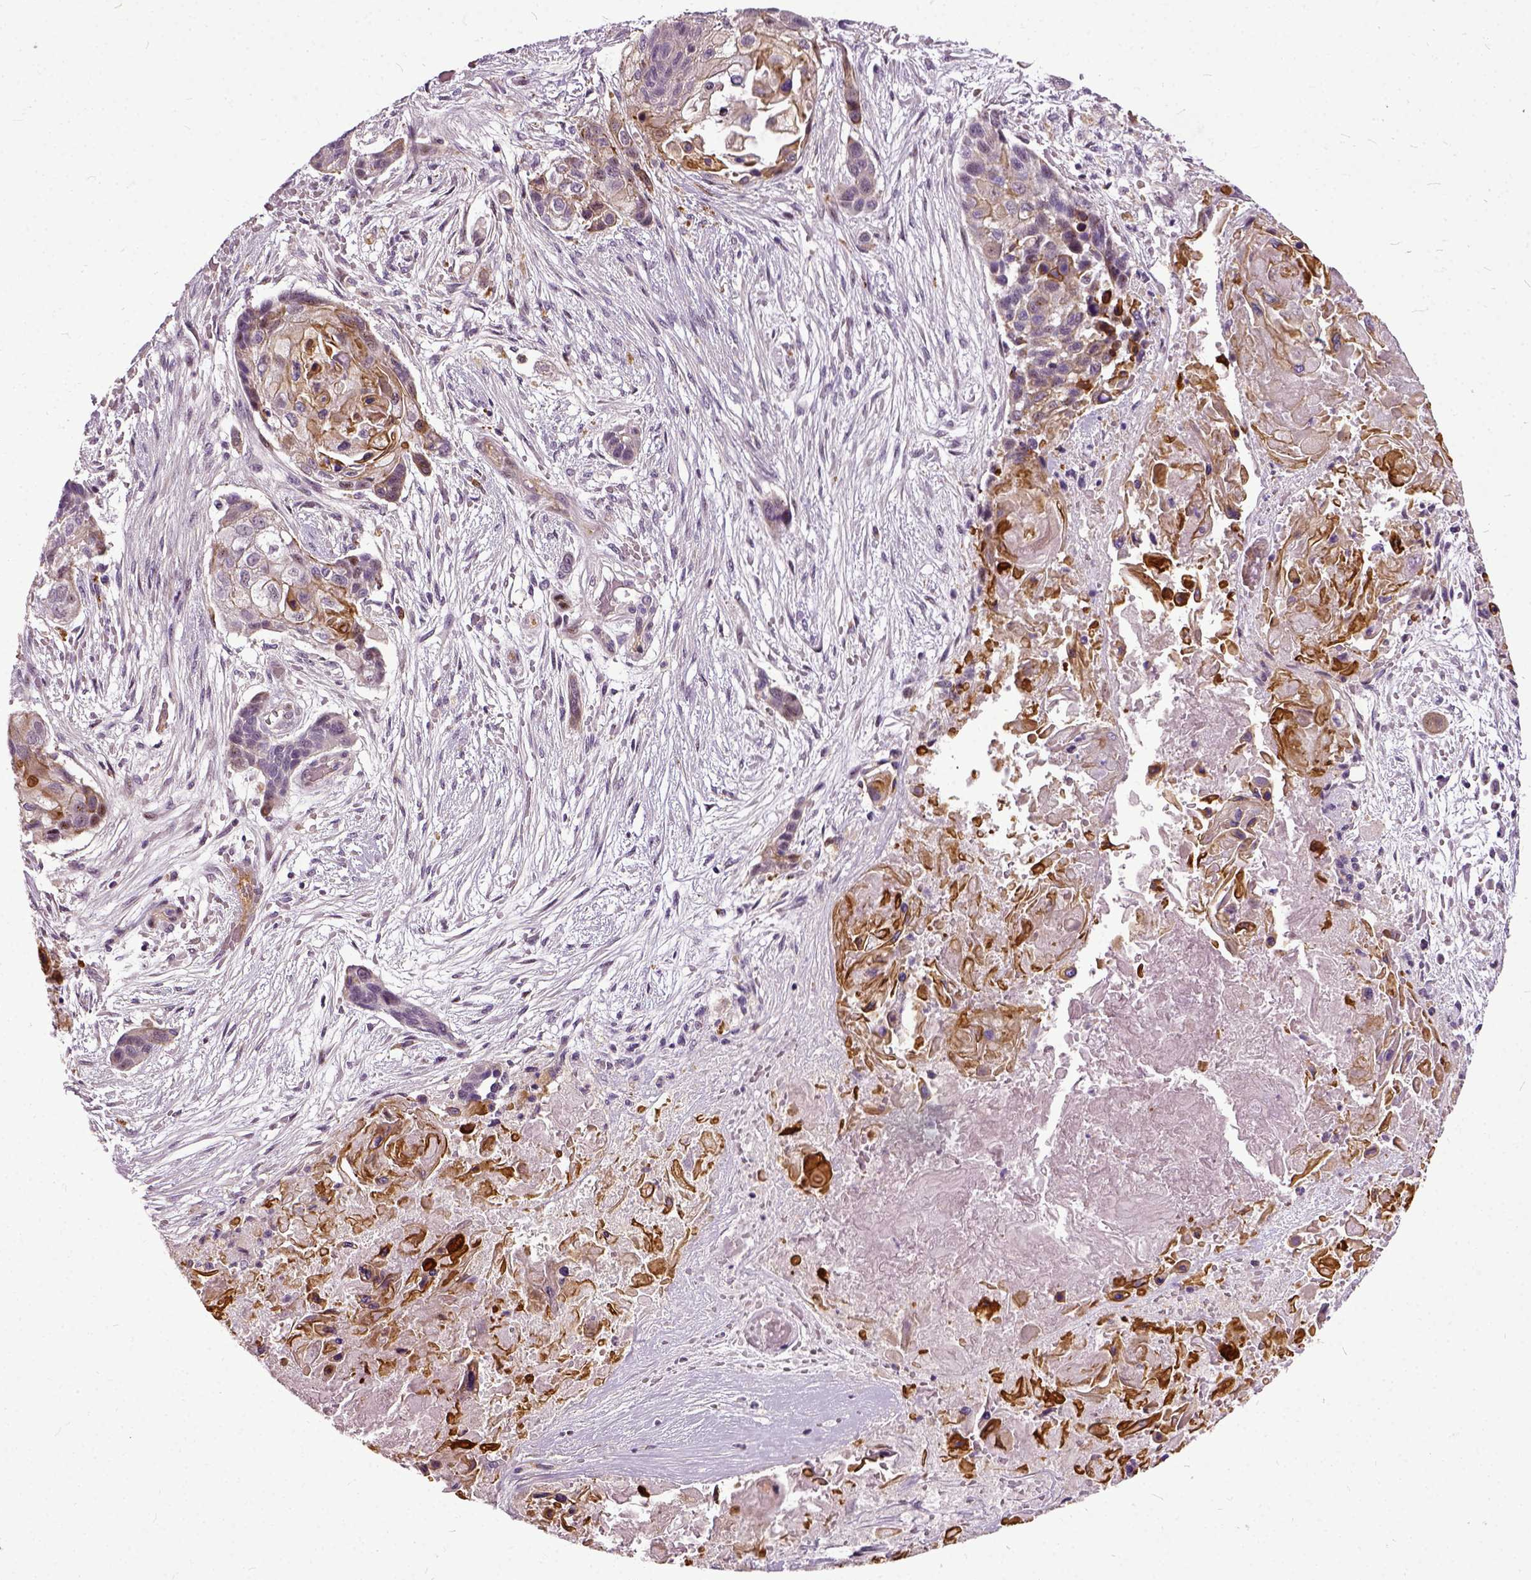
{"staining": {"intensity": "moderate", "quantity": "<25%", "location": "cytoplasmic/membranous"}, "tissue": "lung cancer", "cell_type": "Tumor cells", "image_type": "cancer", "snomed": [{"axis": "morphology", "description": "Squamous cell carcinoma, NOS"}, {"axis": "topography", "description": "Lung"}], "caption": "This photomicrograph demonstrates IHC staining of lung cancer (squamous cell carcinoma), with low moderate cytoplasmic/membranous expression in about <25% of tumor cells.", "gene": "ILRUN", "patient": {"sex": "male", "age": 69}}